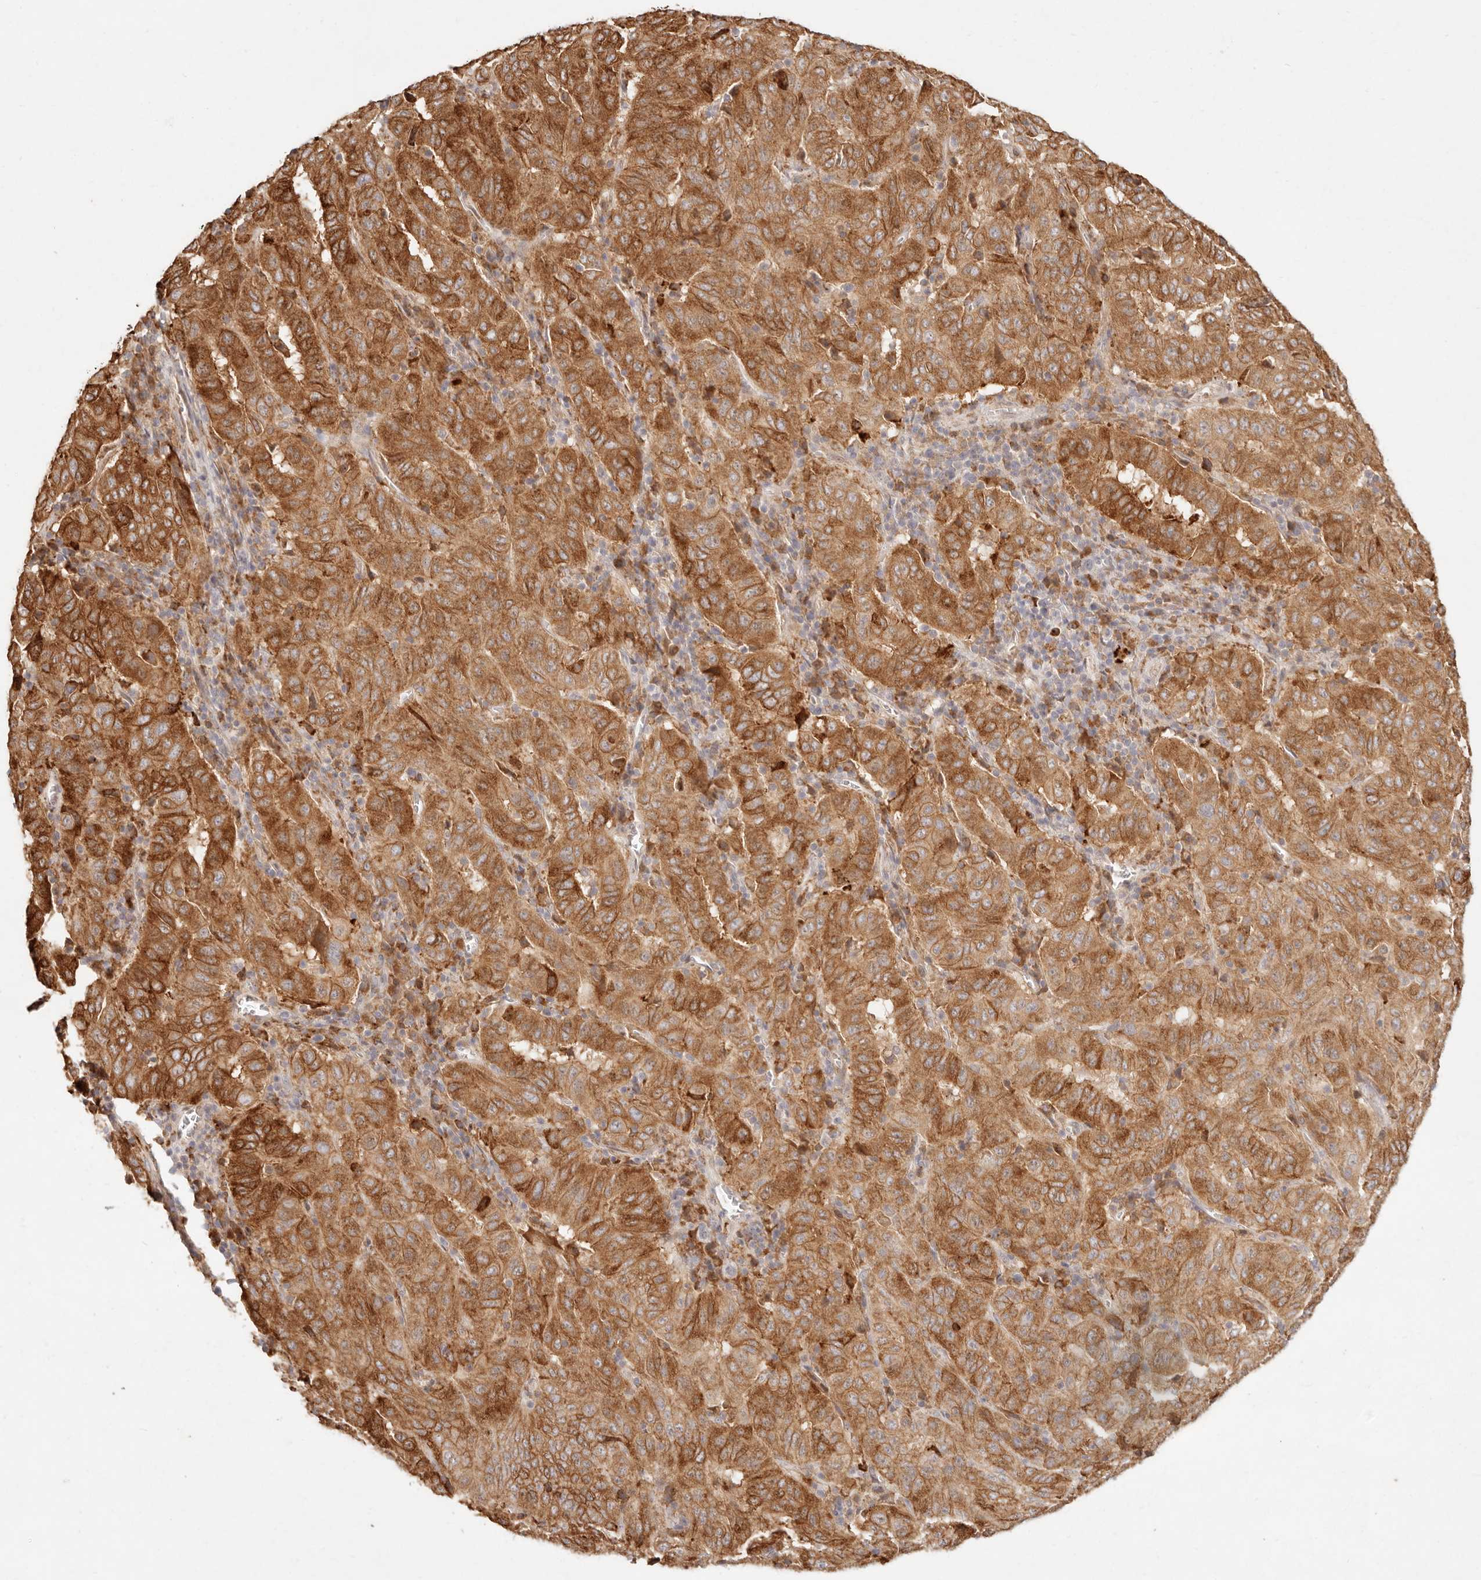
{"staining": {"intensity": "strong", "quantity": ">75%", "location": "cytoplasmic/membranous"}, "tissue": "pancreatic cancer", "cell_type": "Tumor cells", "image_type": "cancer", "snomed": [{"axis": "morphology", "description": "Adenocarcinoma, NOS"}, {"axis": "topography", "description": "Pancreas"}], "caption": "Immunohistochemical staining of pancreatic adenocarcinoma exhibits strong cytoplasmic/membranous protein expression in approximately >75% of tumor cells.", "gene": "C1orf127", "patient": {"sex": "male", "age": 63}}